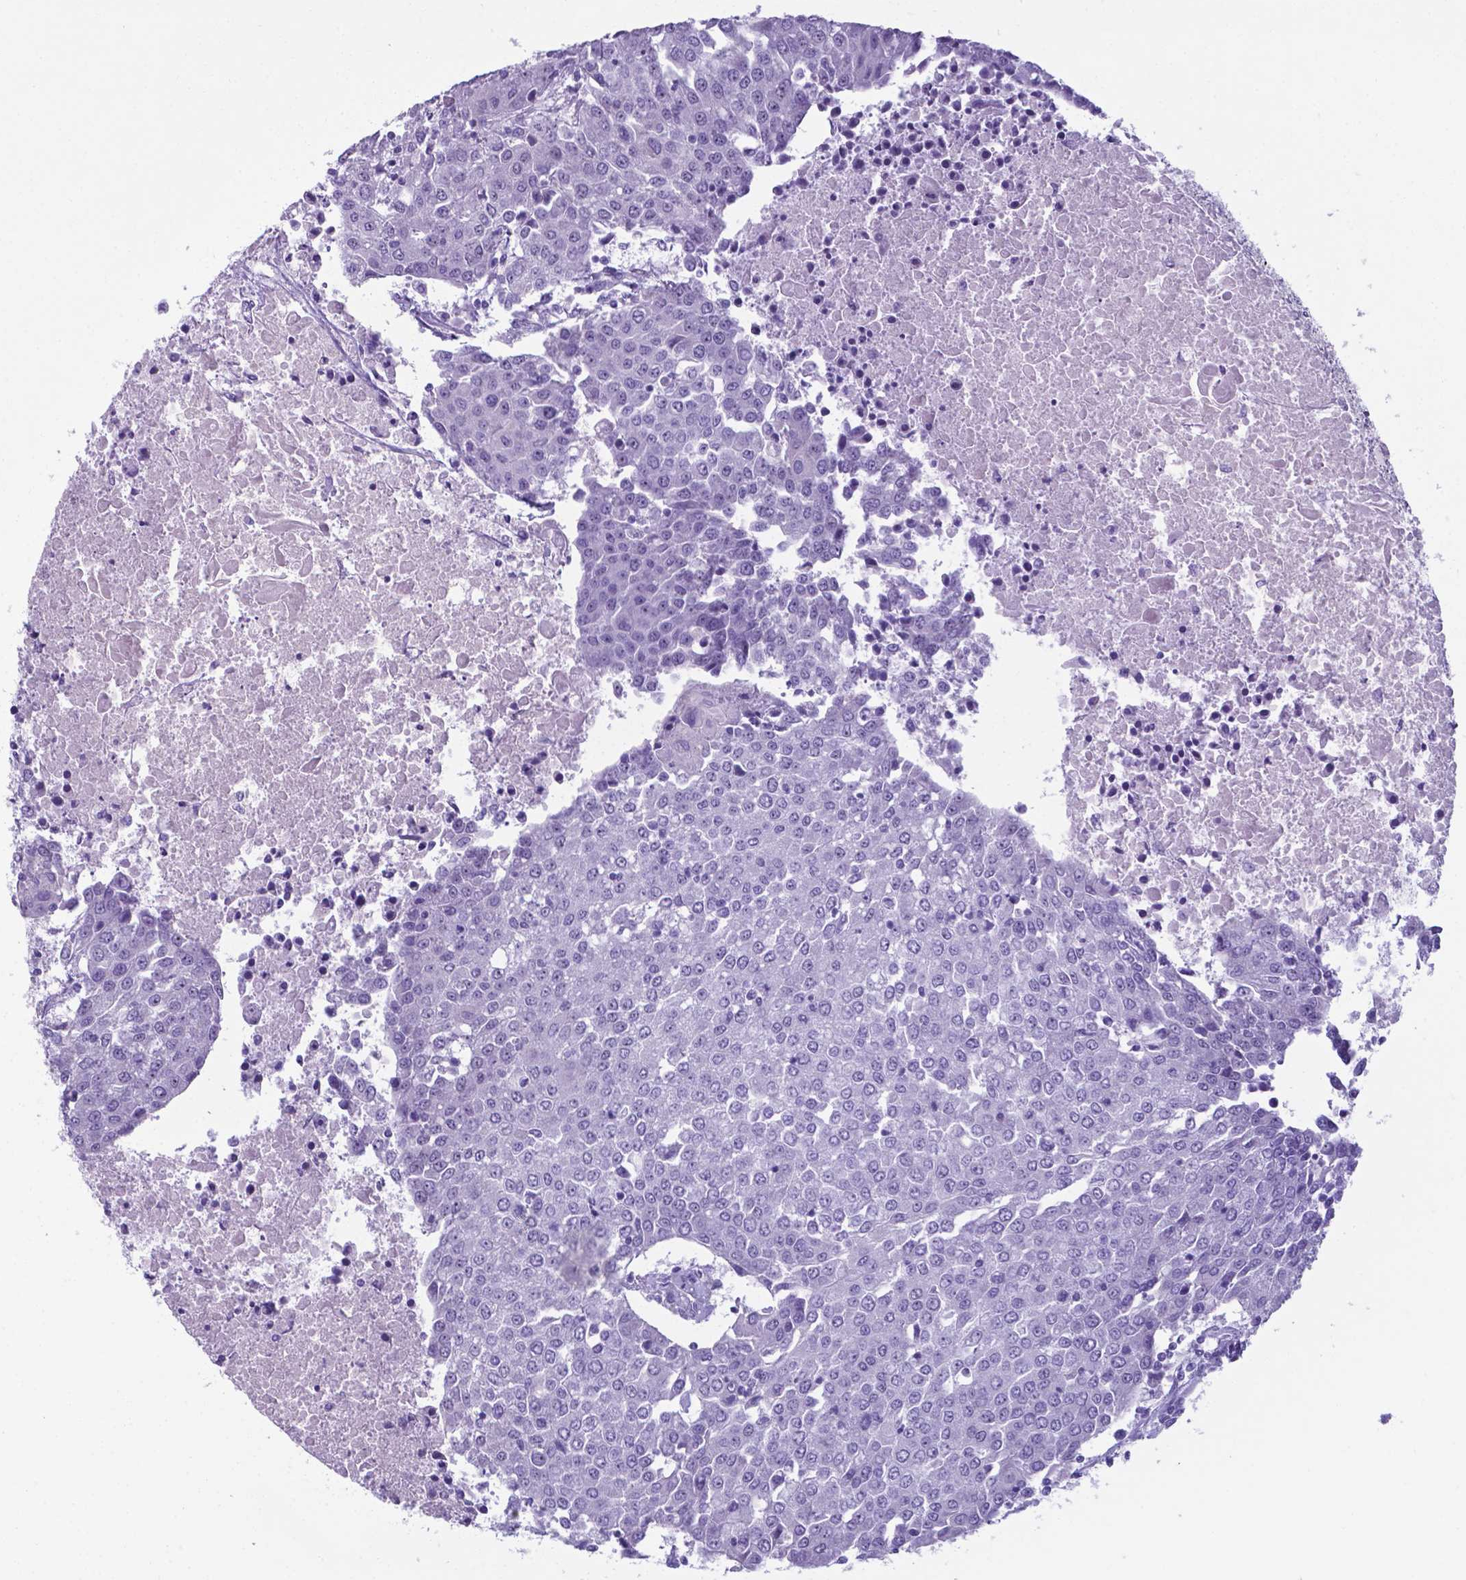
{"staining": {"intensity": "negative", "quantity": "none", "location": "none"}, "tissue": "urothelial cancer", "cell_type": "Tumor cells", "image_type": "cancer", "snomed": [{"axis": "morphology", "description": "Urothelial carcinoma, High grade"}, {"axis": "topography", "description": "Urinary bladder"}], "caption": "Photomicrograph shows no protein positivity in tumor cells of urothelial cancer tissue.", "gene": "AP5B1", "patient": {"sex": "female", "age": 85}}